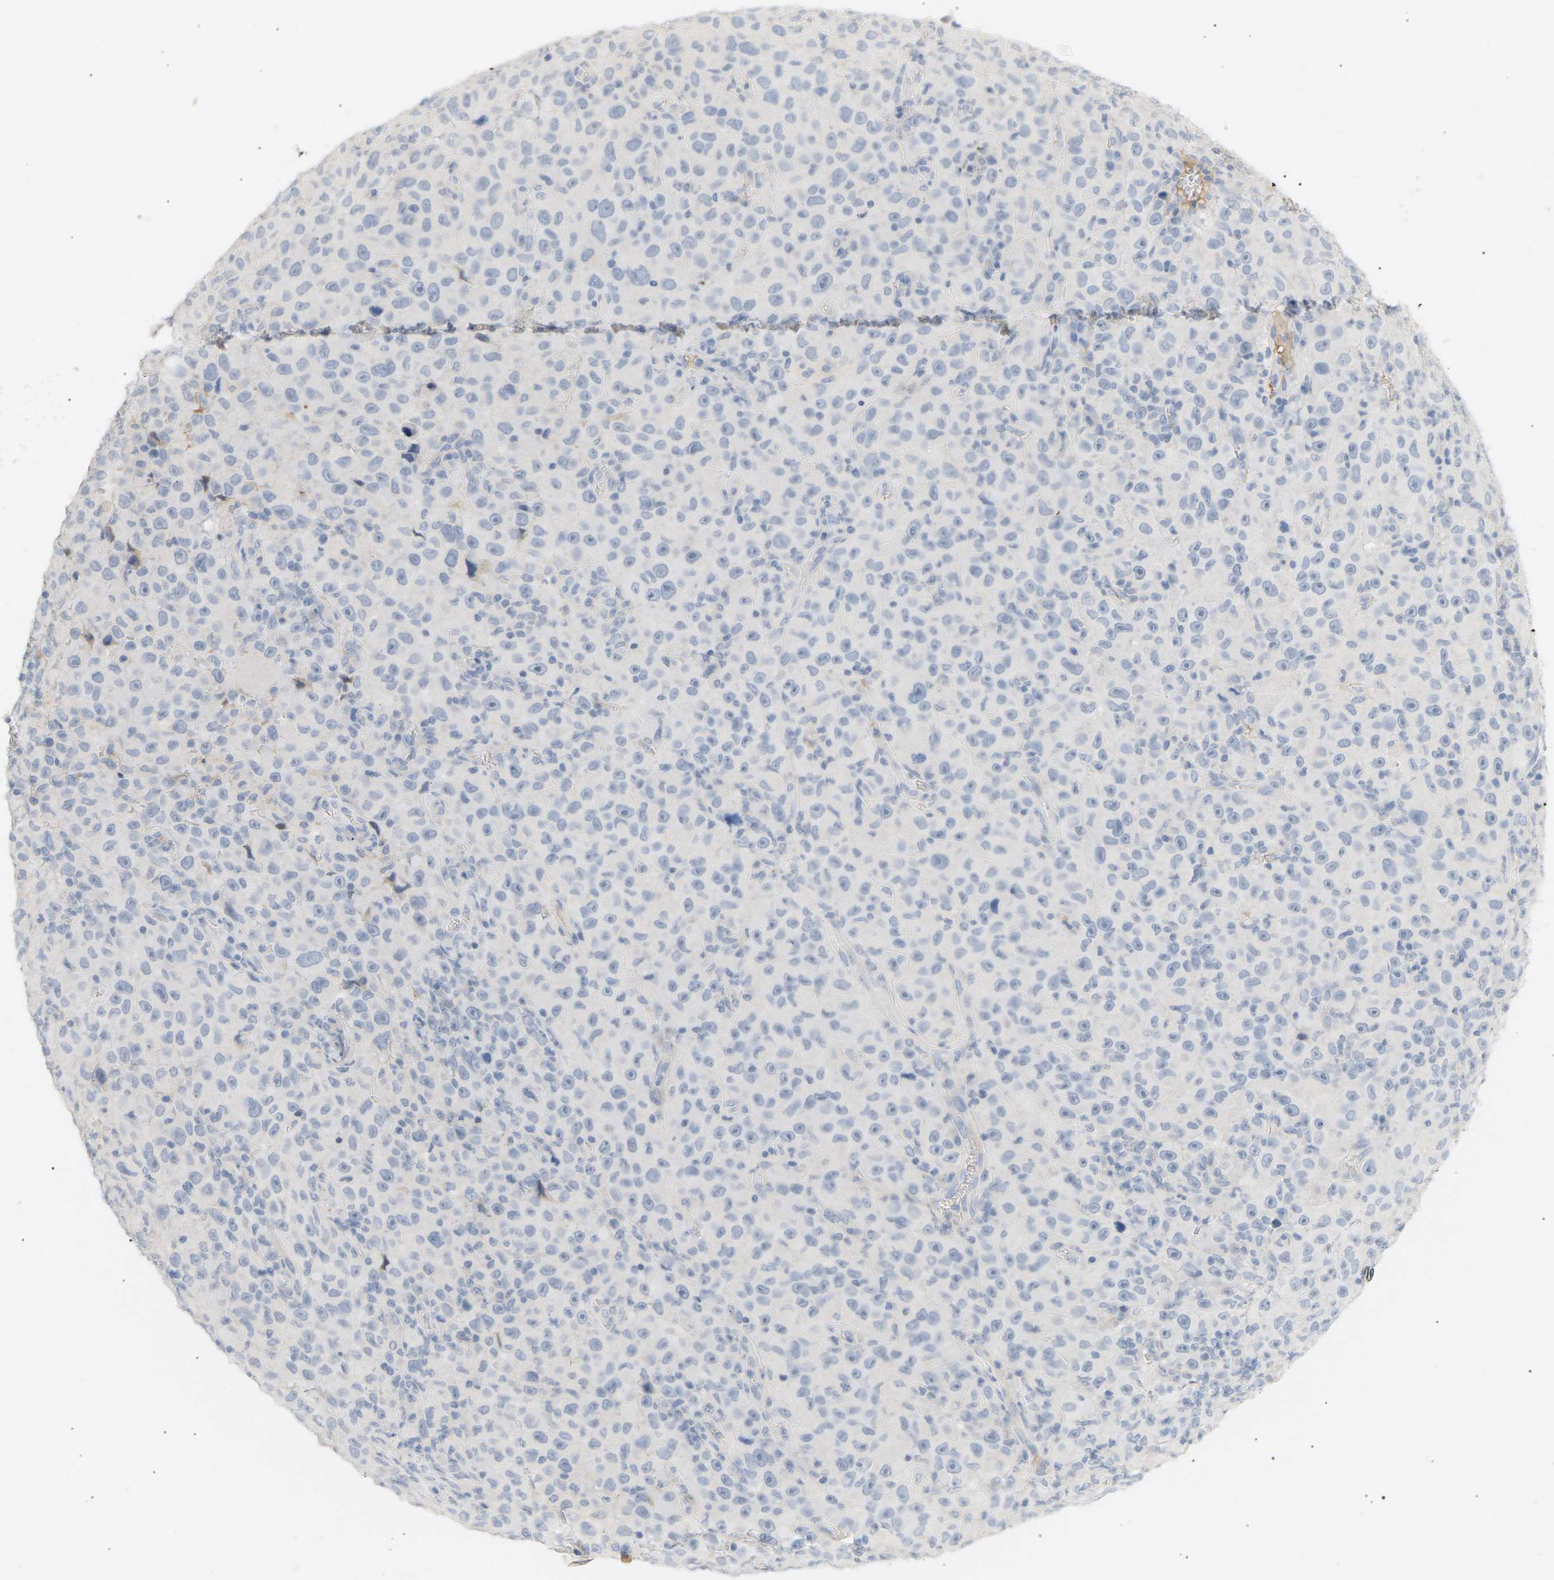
{"staining": {"intensity": "negative", "quantity": "none", "location": "none"}, "tissue": "melanoma", "cell_type": "Tumor cells", "image_type": "cancer", "snomed": [{"axis": "morphology", "description": "Malignant melanoma, NOS"}, {"axis": "topography", "description": "Skin"}], "caption": "Immunohistochemistry (IHC) photomicrograph of human melanoma stained for a protein (brown), which reveals no positivity in tumor cells.", "gene": "CLU", "patient": {"sex": "female", "age": 82}}